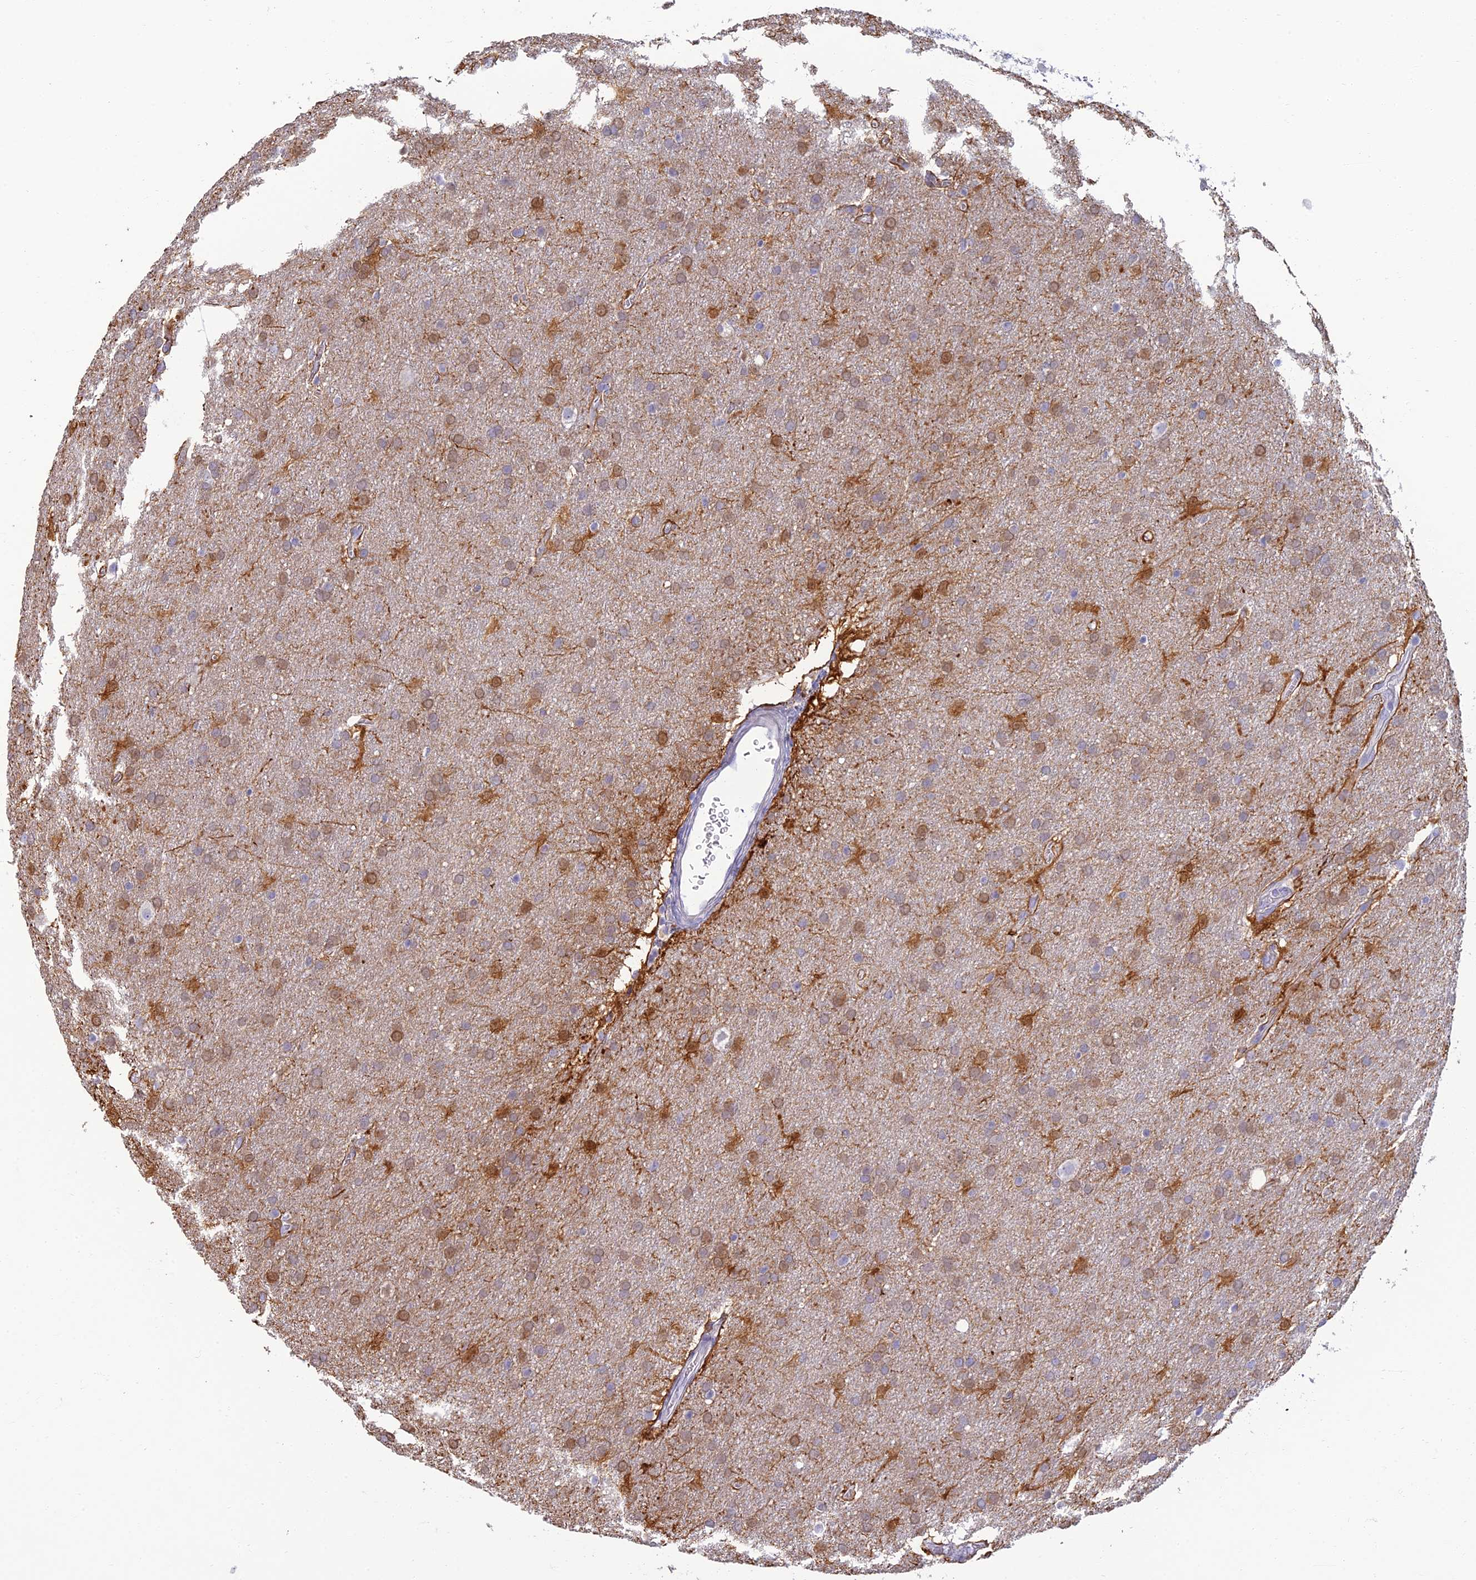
{"staining": {"intensity": "moderate", "quantity": "<25%", "location": "cytoplasmic/membranous"}, "tissue": "glioma", "cell_type": "Tumor cells", "image_type": "cancer", "snomed": [{"axis": "morphology", "description": "Glioma, malignant, Low grade"}, {"axis": "topography", "description": "Brain"}], "caption": "A photomicrograph of glioma stained for a protein reveals moderate cytoplasmic/membranous brown staining in tumor cells.", "gene": "NEURL1", "patient": {"sex": "female", "age": 32}}